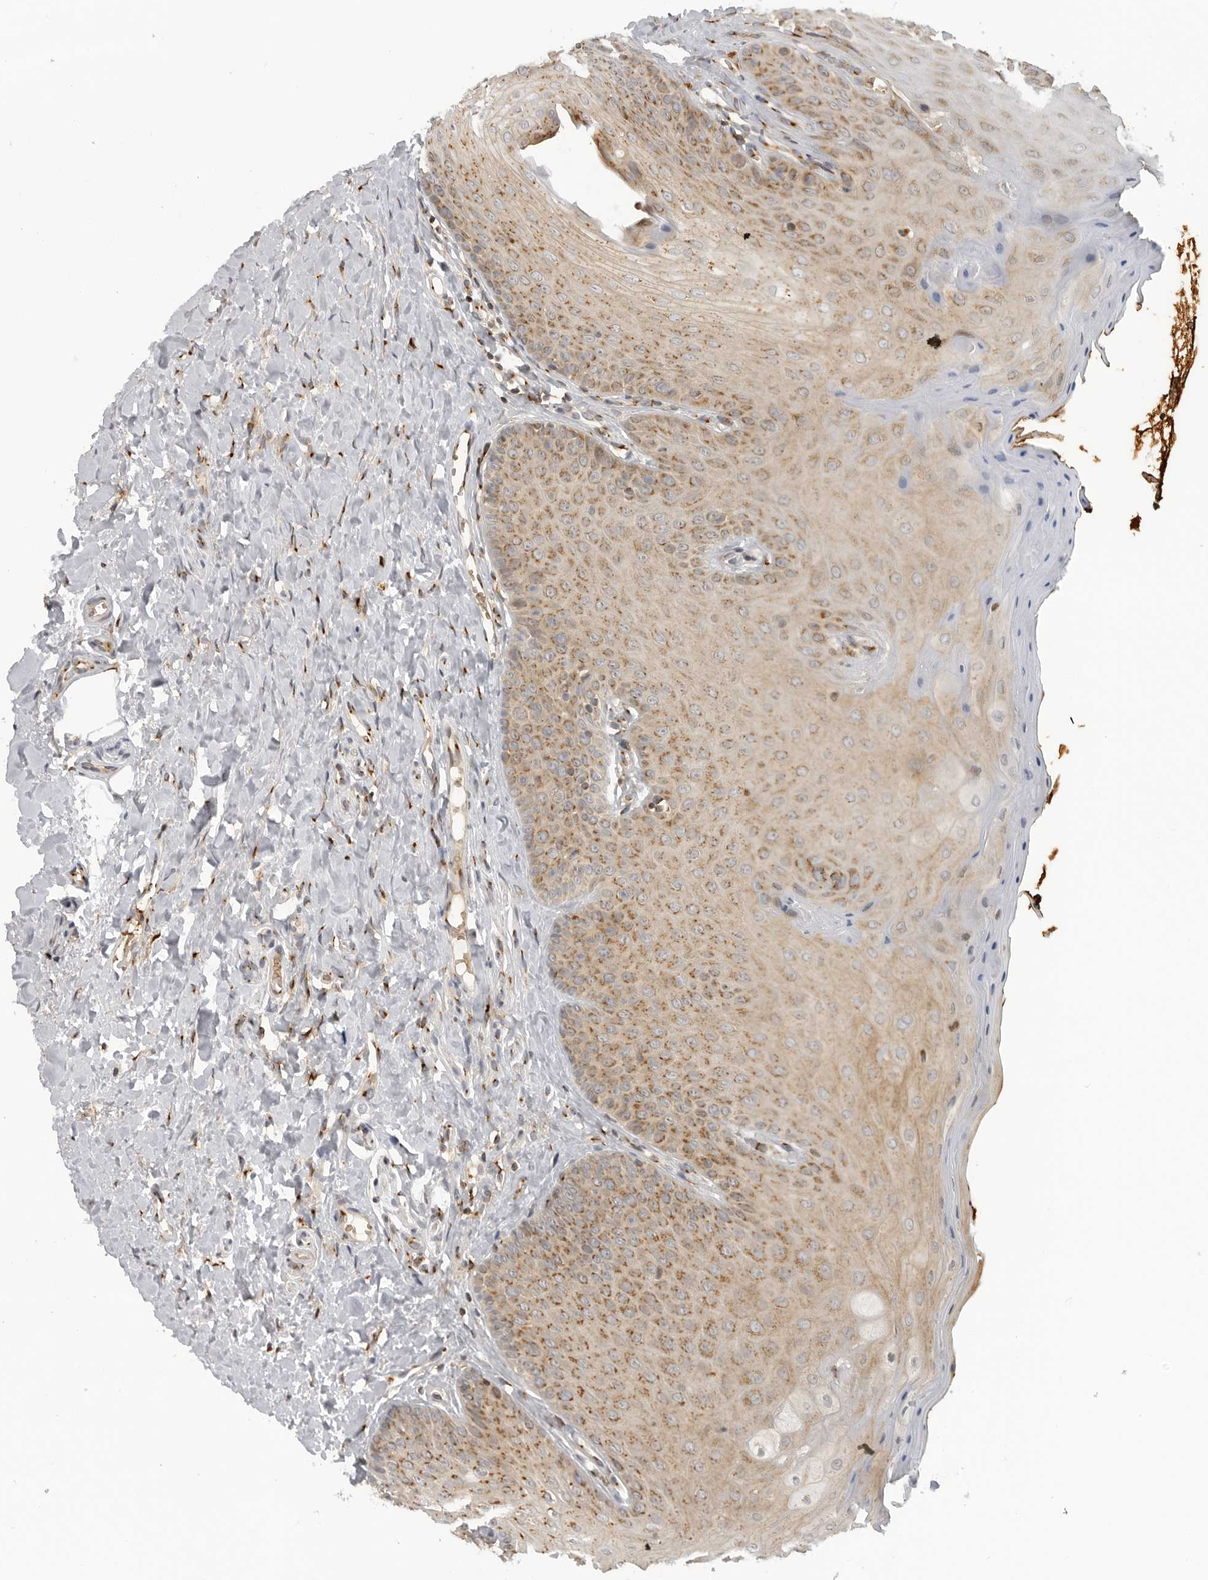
{"staining": {"intensity": "moderate", "quantity": ">75%", "location": "cytoplasmic/membranous"}, "tissue": "oral mucosa", "cell_type": "Squamous epithelial cells", "image_type": "normal", "snomed": [{"axis": "morphology", "description": "Normal tissue, NOS"}, {"axis": "topography", "description": "Oral tissue"}], "caption": "Moderate cytoplasmic/membranous expression for a protein is present in approximately >75% of squamous epithelial cells of benign oral mucosa using immunohistochemistry (IHC).", "gene": "COPA", "patient": {"sex": "female", "age": 31}}